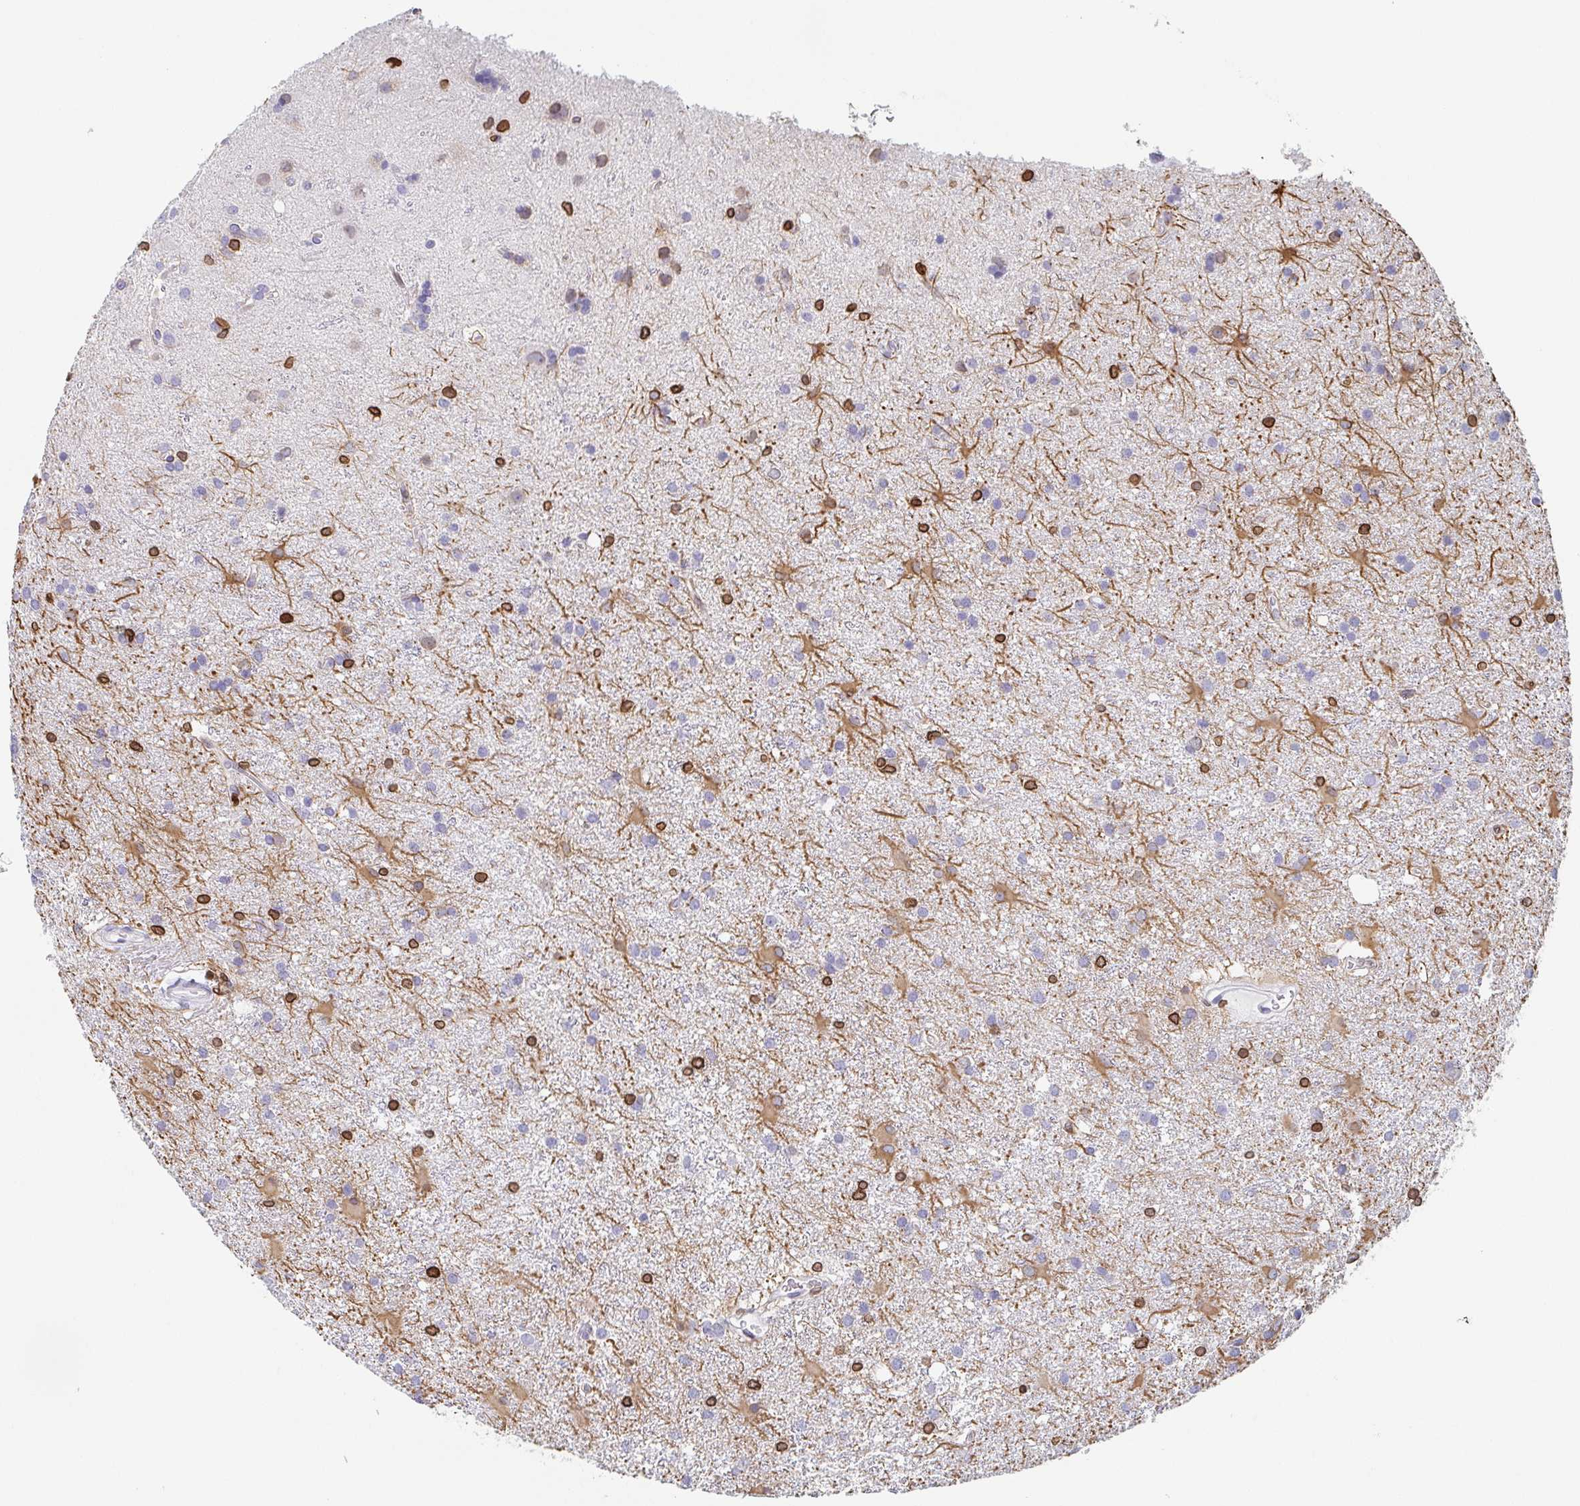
{"staining": {"intensity": "strong", "quantity": ">75%", "location": "cytoplasmic/membranous,nuclear"}, "tissue": "glioma", "cell_type": "Tumor cells", "image_type": "cancer", "snomed": [{"axis": "morphology", "description": "Glioma, malignant, High grade"}, {"axis": "topography", "description": "Brain"}], "caption": "A photomicrograph showing strong cytoplasmic/membranous and nuclear expression in about >75% of tumor cells in malignant high-grade glioma, as visualized by brown immunohistochemical staining.", "gene": "BTBD7", "patient": {"sex": "male", "age": 55}}